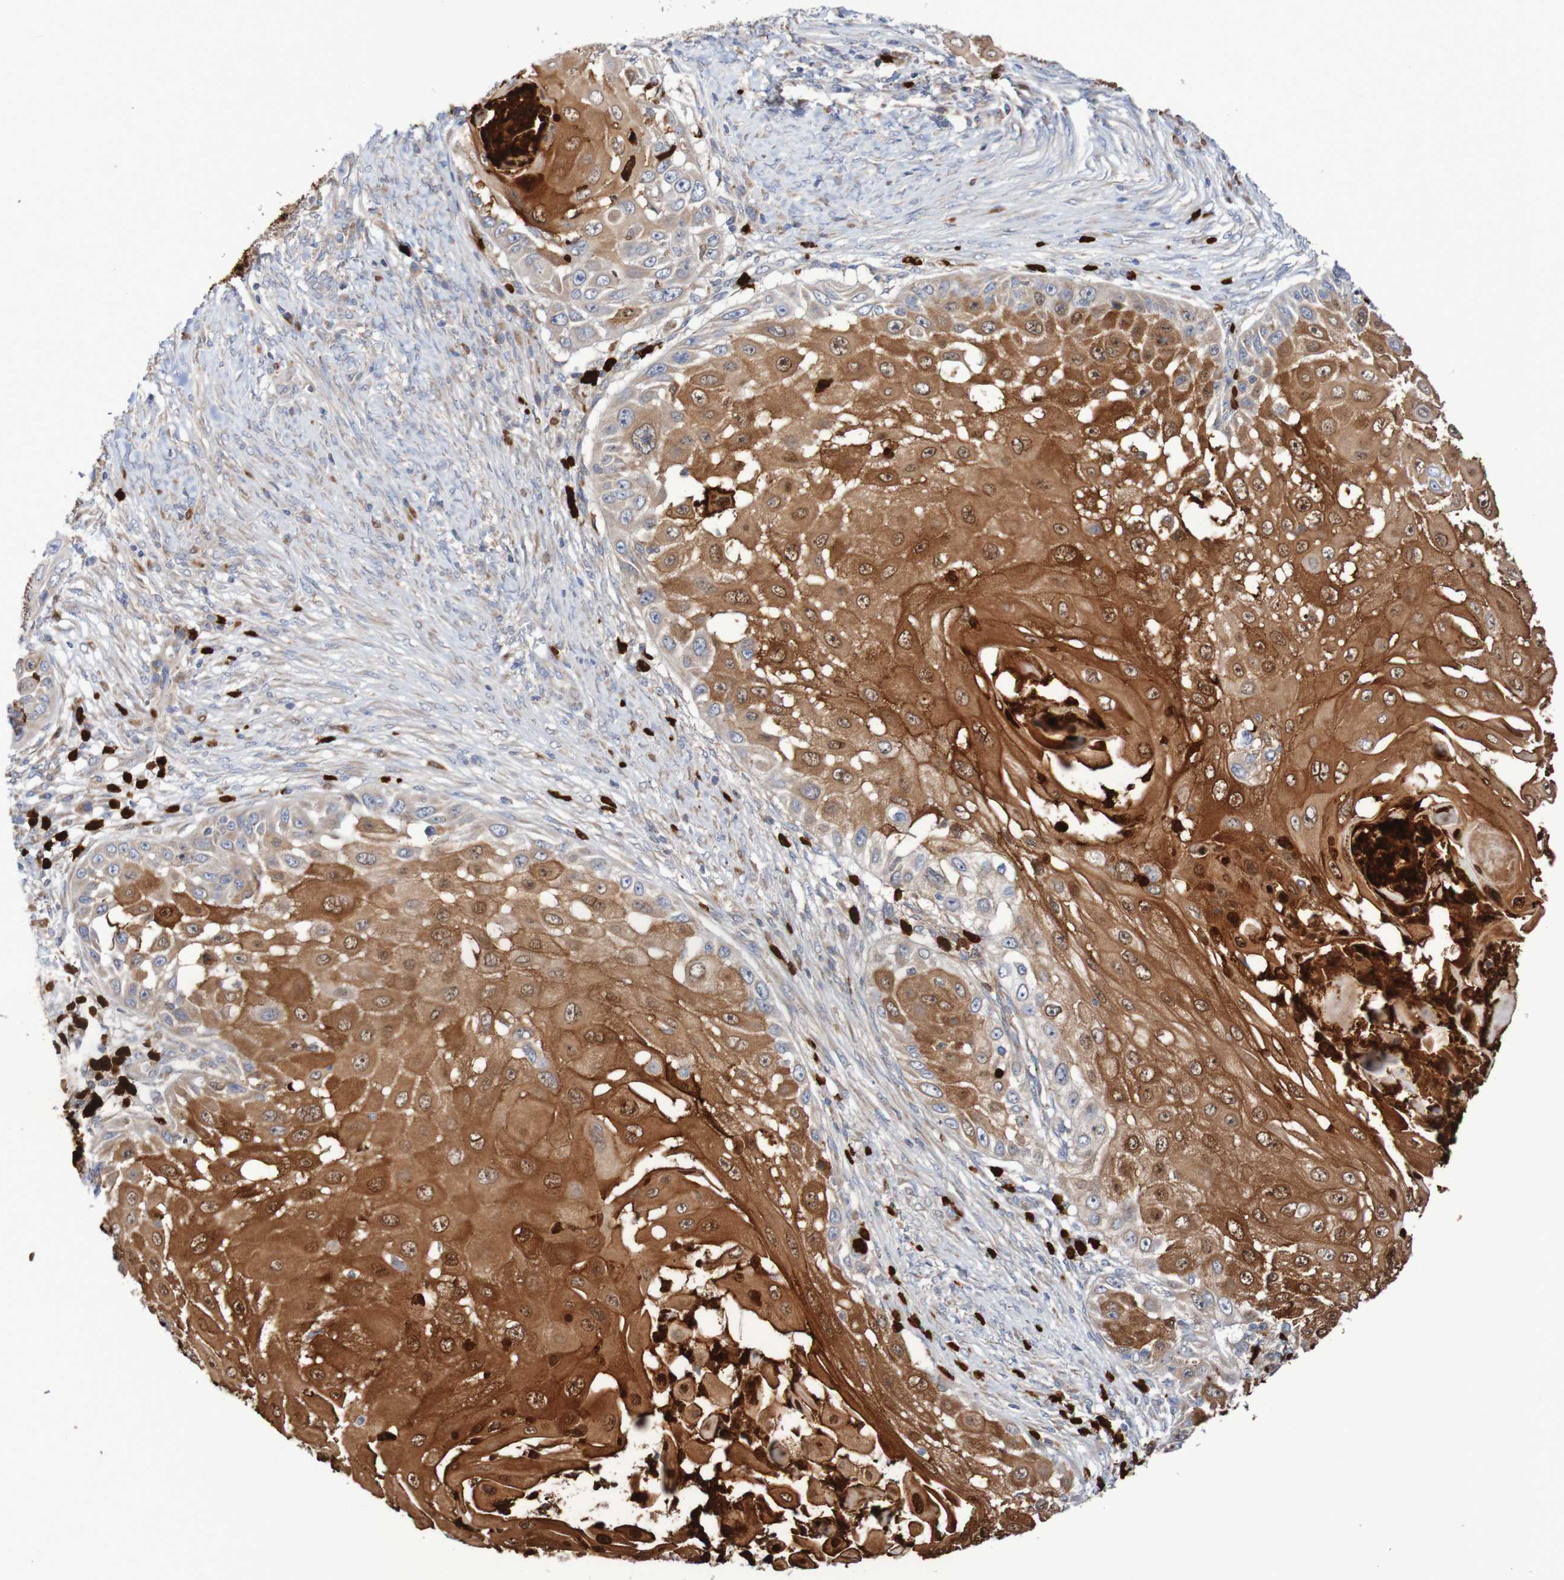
{"staining": {"intensity": "moderate", "quantity": ">75%", "location": "cytoplasmic/membranous,nuclear"}, "tissue": "skin cancer", "cell_type": "Tumor cells", "image_type": "cancer", "snomed": [{"axis": "morphology", "description": "Squamous cell carcinoma, NOS"}, {"axis": "topography", "description": "Skin"}], "caption": "About >75% of tumor cells in skin squamous cell carcinoma exhibit moderate cytoplasmic/membranous and nuclear protein positivity as visualized by brown immunohistochemical staining.", "gene": "PARP4", "patient": {"sex": "female", "age": 44}}